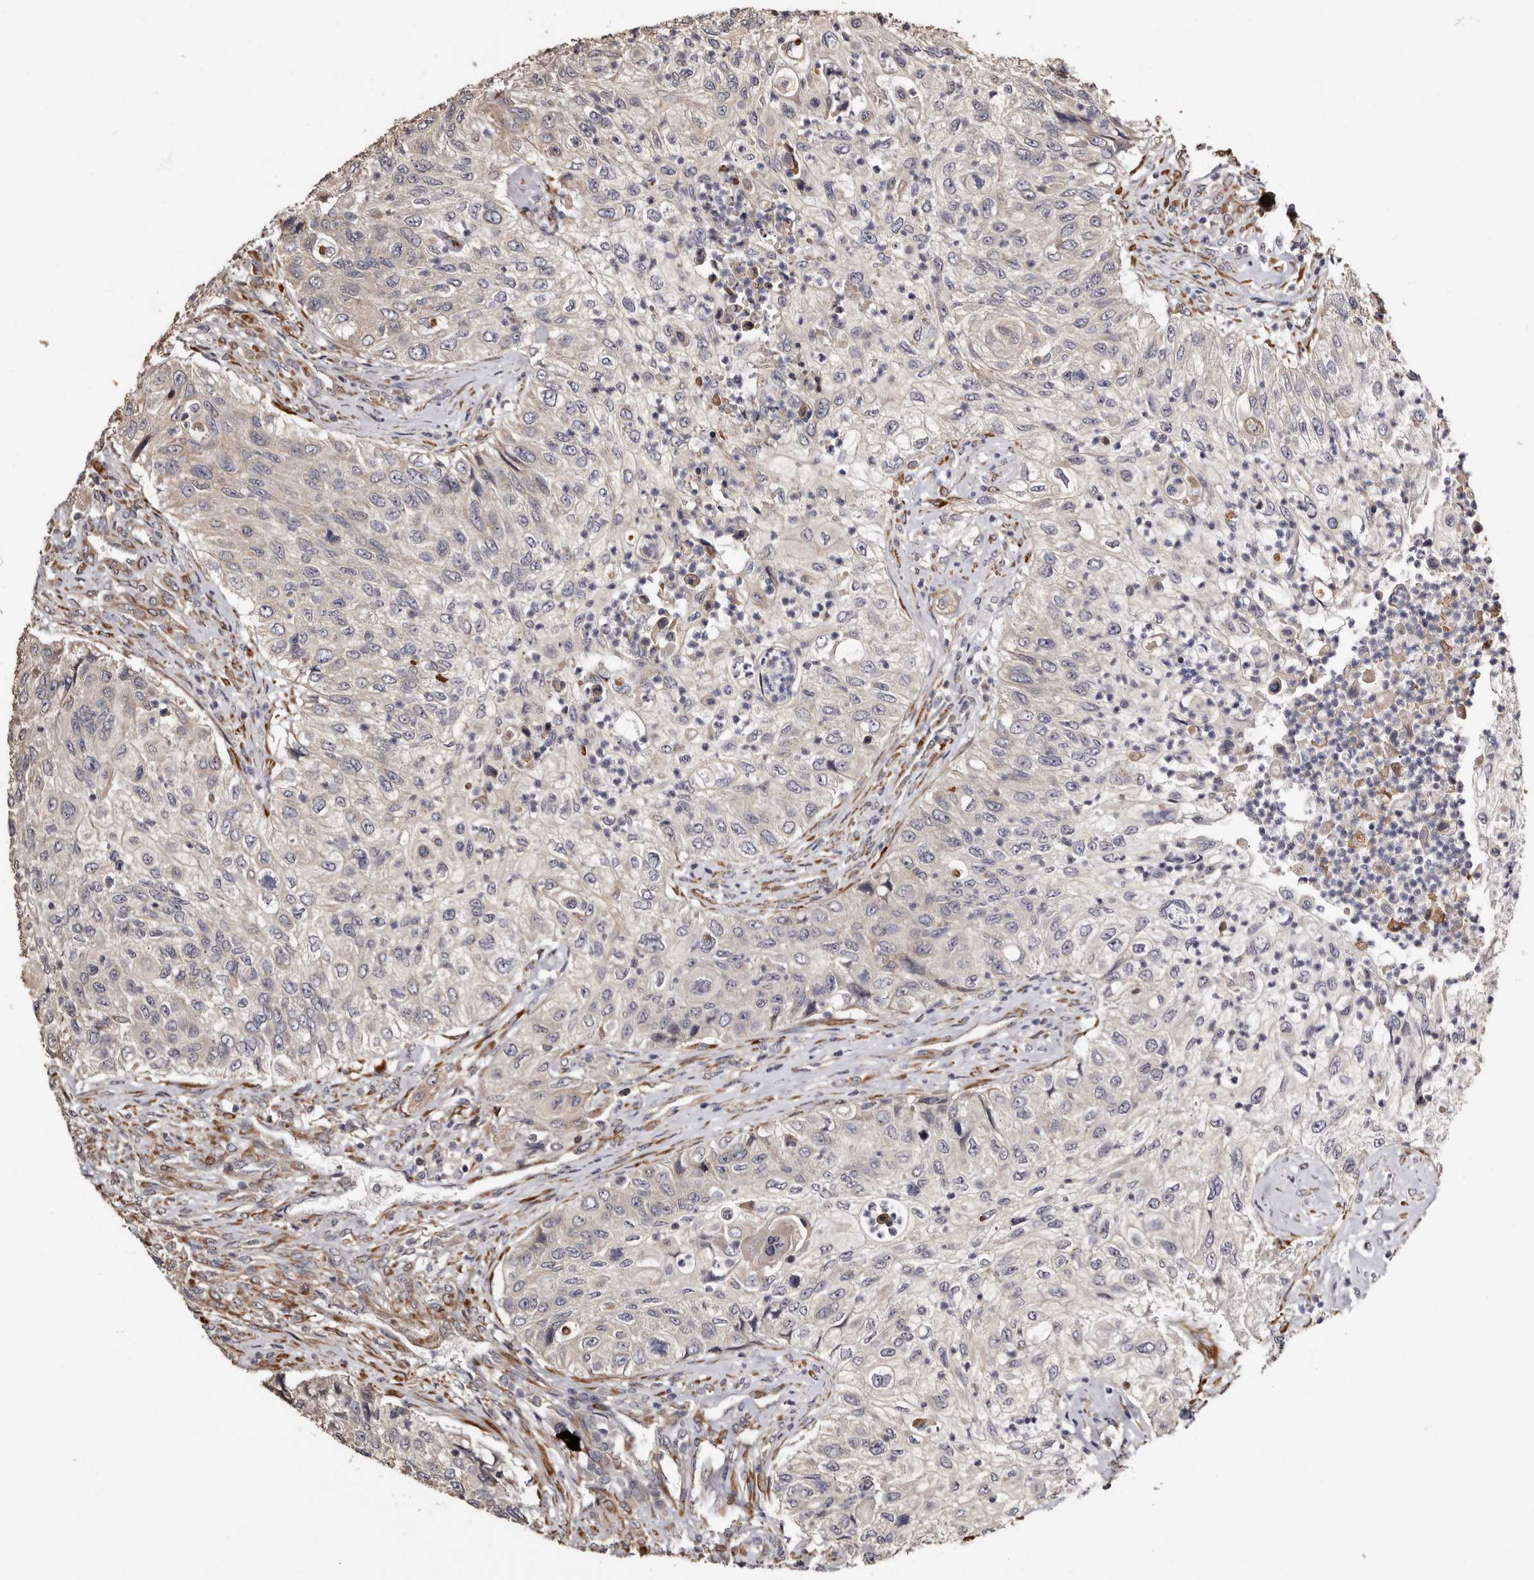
{"staining": {"intensity": "weak", "quantity": "<25%", "location": "cytoplasmic/membranous"}, "tissue": "urothelial cancer", "cell_type": "Tumor cells", "image_type": "cancer", "snomed": [{"axis": "morphology", "description": "Urothelial carcinoma, High grade"}, {"axis": "topography", "description": "Urinary bladder"}], "caption": "Tumor cells show no significant positivity in urothelial carcinoma (high-grade).", "gene": "TBC1D22B", "patient": {"sex": "female", "age": 60}}